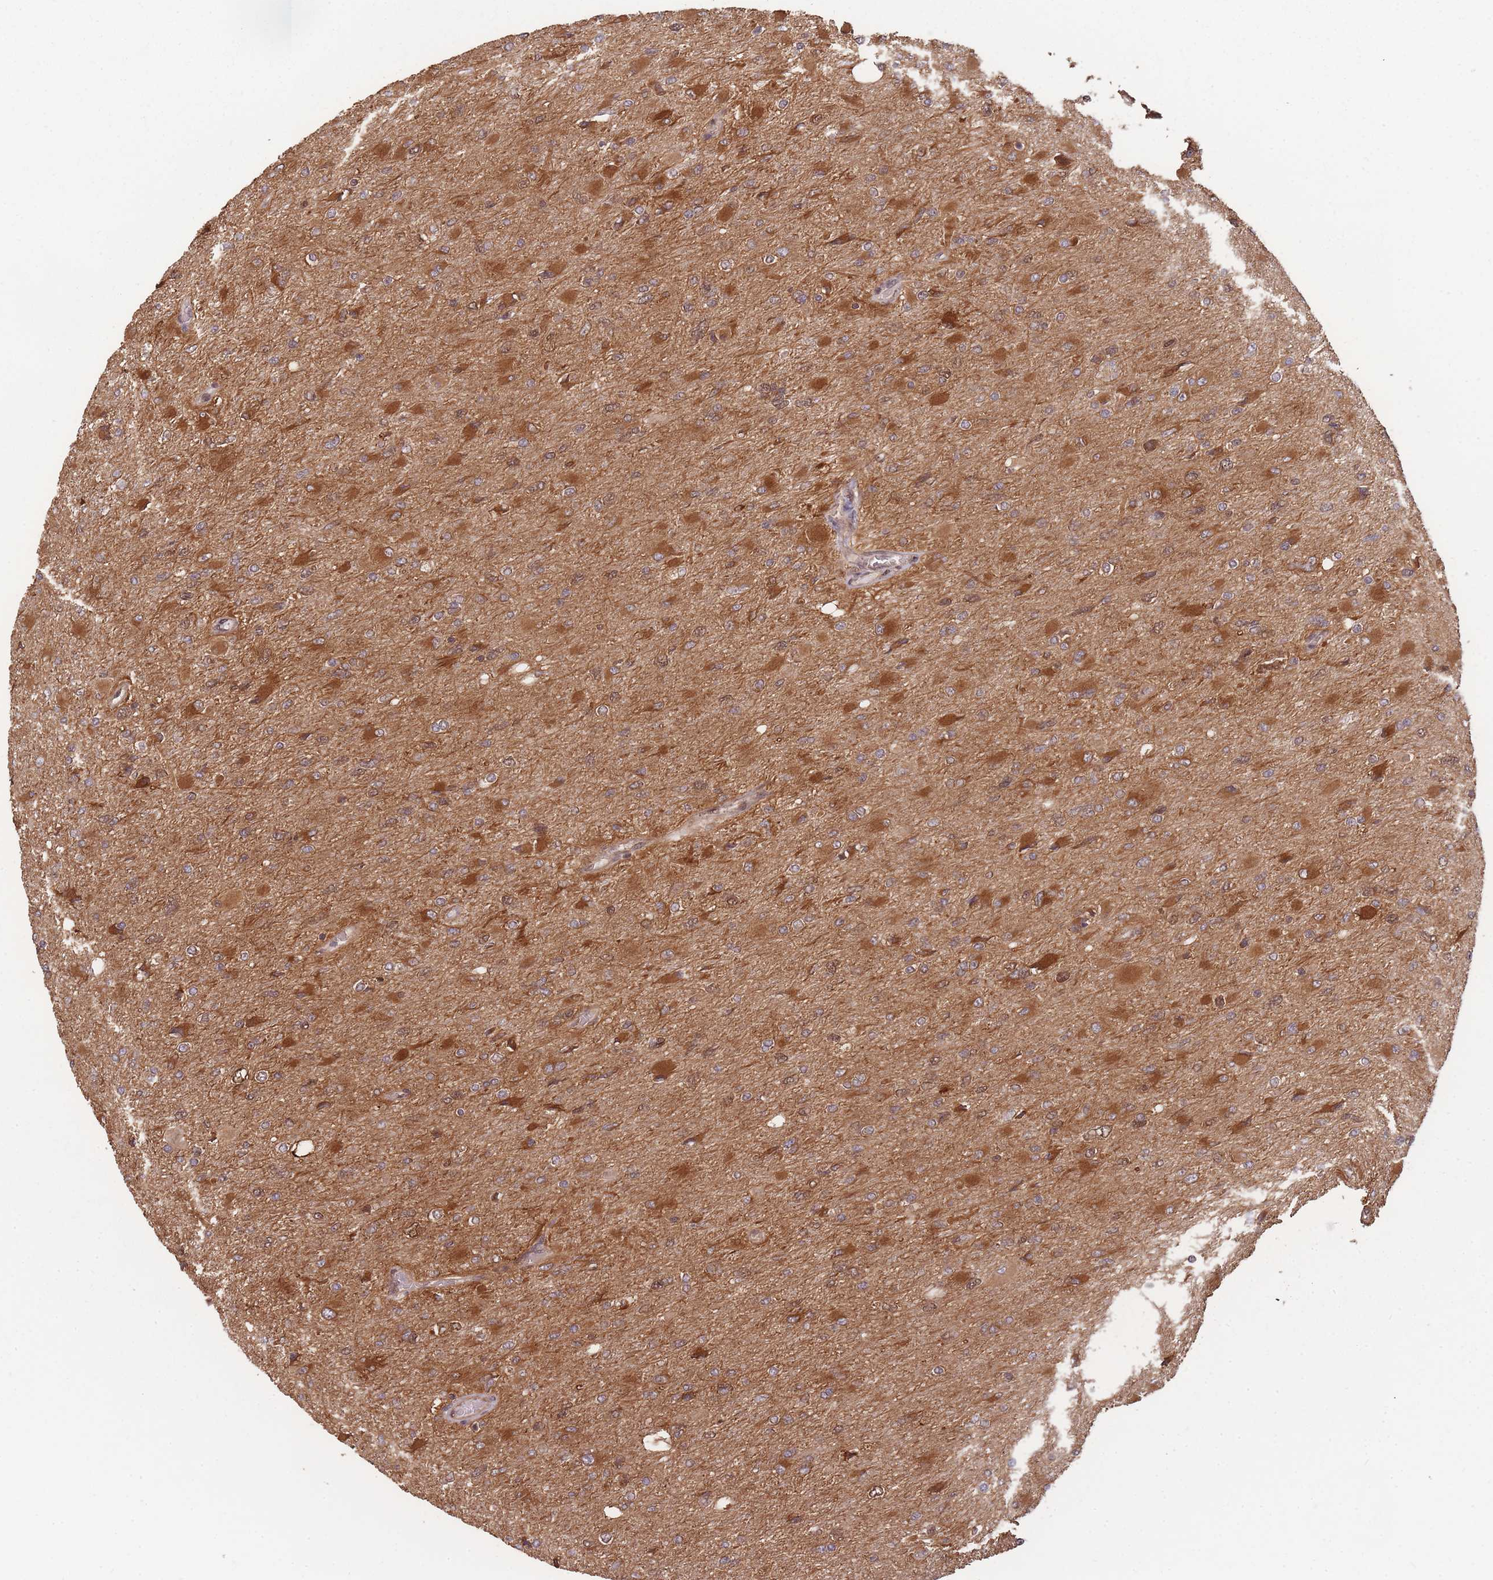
{"staining": {"intensity": "strong", "quantity": "25%-75%", "location": "cytoplasmic/membranous"}, "tissue": "glioma", "cell_type": "Tumor cells", "image_type": "cancer", "snomed": [{"axis": "morphology", "description": "Glioma, malignant, High grade"}, {"axis": "topography", "description": "Cerebral cortex"}], "caption": "The histopathology image exhibits immunohistochemical staining of malignant glioma (high-grade). There is strong cytoplasmic/membranous positivity is present in about 25%-75% of tumor cells.", "gene": "PPP6R3", "patient": {"sex": "female", "age": 36}}